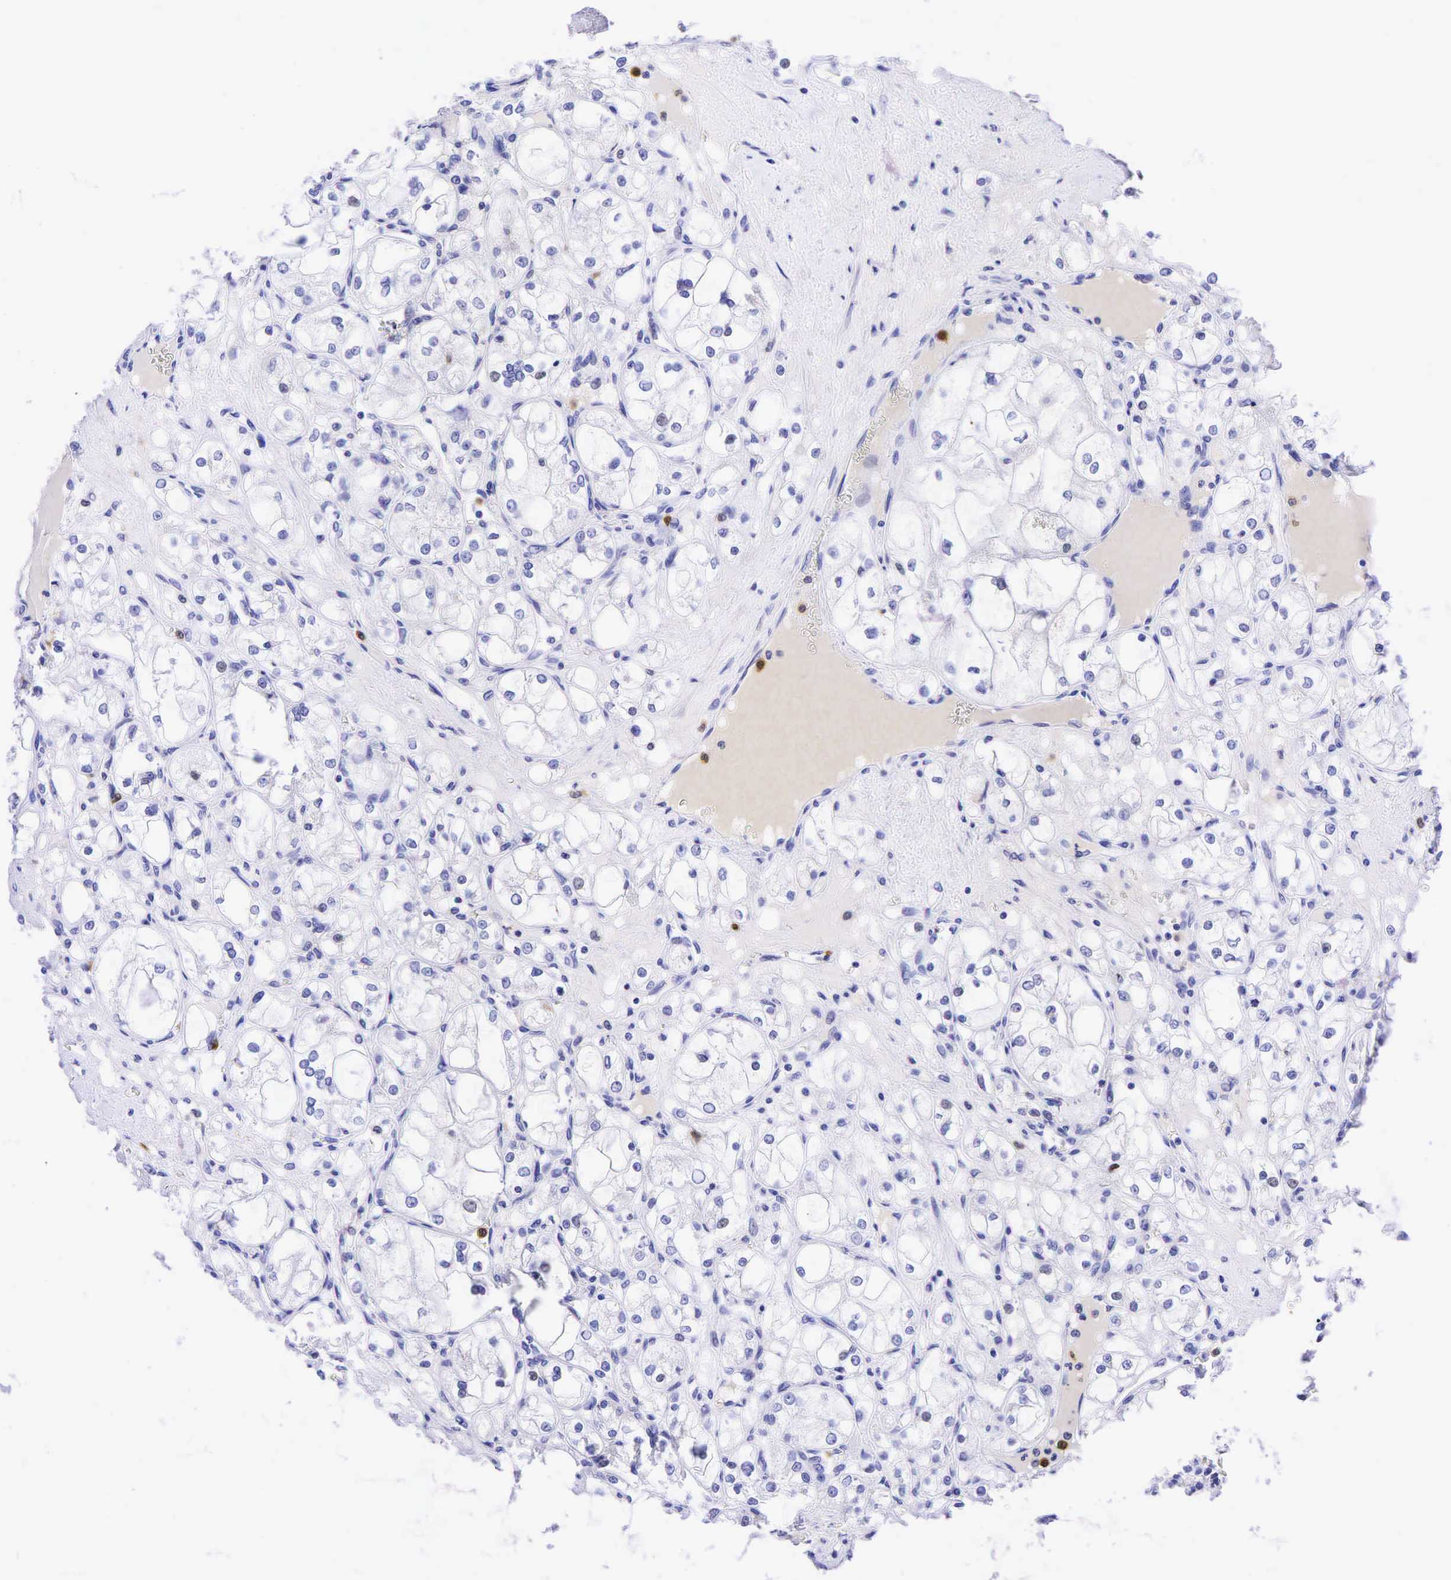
{"staining": {"intensity": "negative", "quantity": "none", "location": "none"}, "tissue": "renal cancer", "cell_type": "Tumor cells", "image_type": "cancer", "snomed": [{"axis": "morphology", "description": "Adenocarcinoma, NOS"}, {"axis": "topography", "description": "Kidney"}], "caption": "Renal adenocarcinoma stained for a protein using immunohistochemistry (IHC) demonstrates no expression tumor cells.", "gene": "TNFRSF8", "patient": {"sex": "male", "age": 61}}